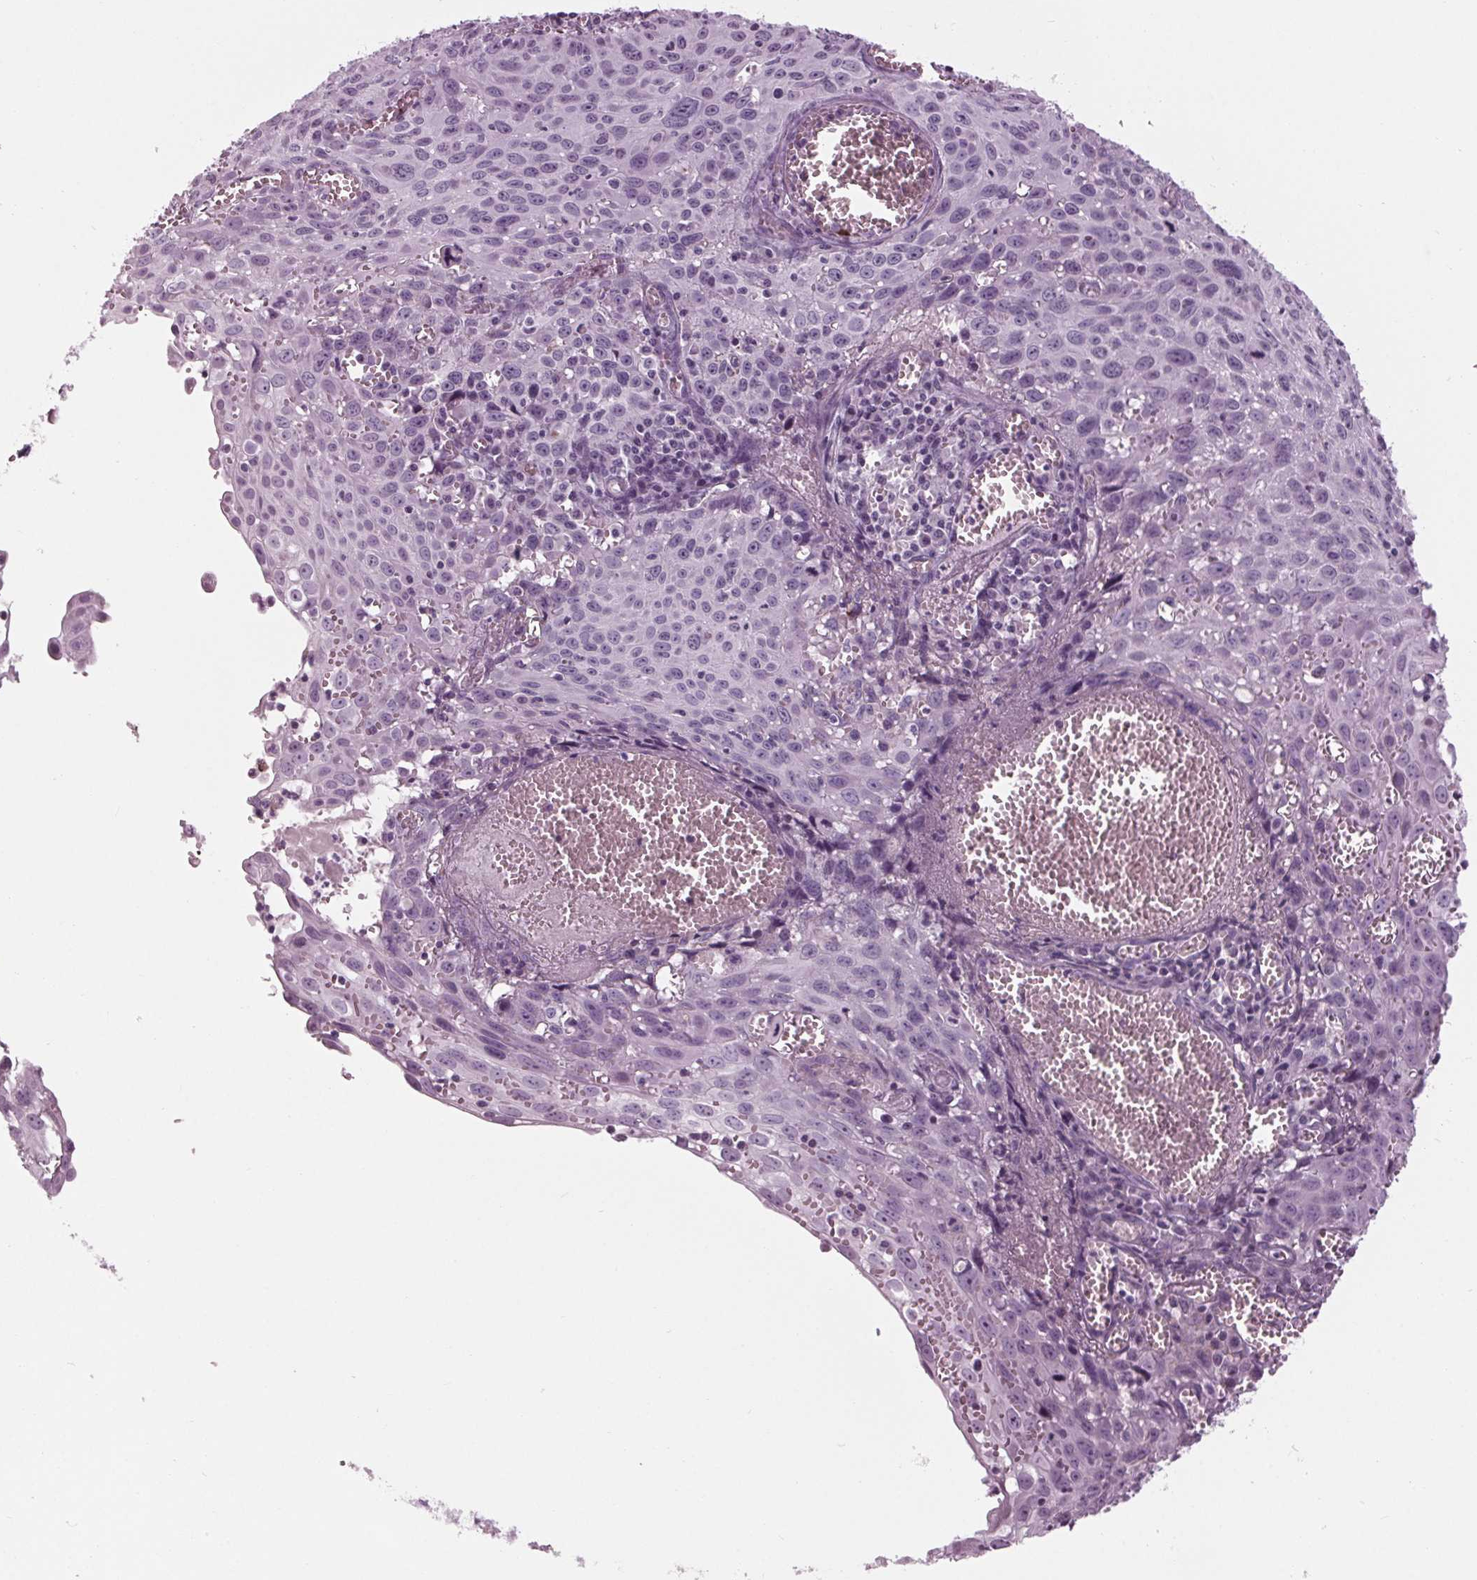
{"staining": {"intensity": "negative", "quantity": "none", "location": "none"}, "tissue": "cervical cancer", "cell_type": "Tumor cells", "image_type": "cancer", "snomed": [{"axis": "morphology", "description": "Squamous cell carcinoma, NOS"}, {"axis": "topography", "description": "Cervix"}], "caption": "IHC image of cervical cancer stained for a protein (brown), which shows no staining in tumor cells.", "gene": "CYP3A43", "patient": {"sex": "female", "age": 38}}